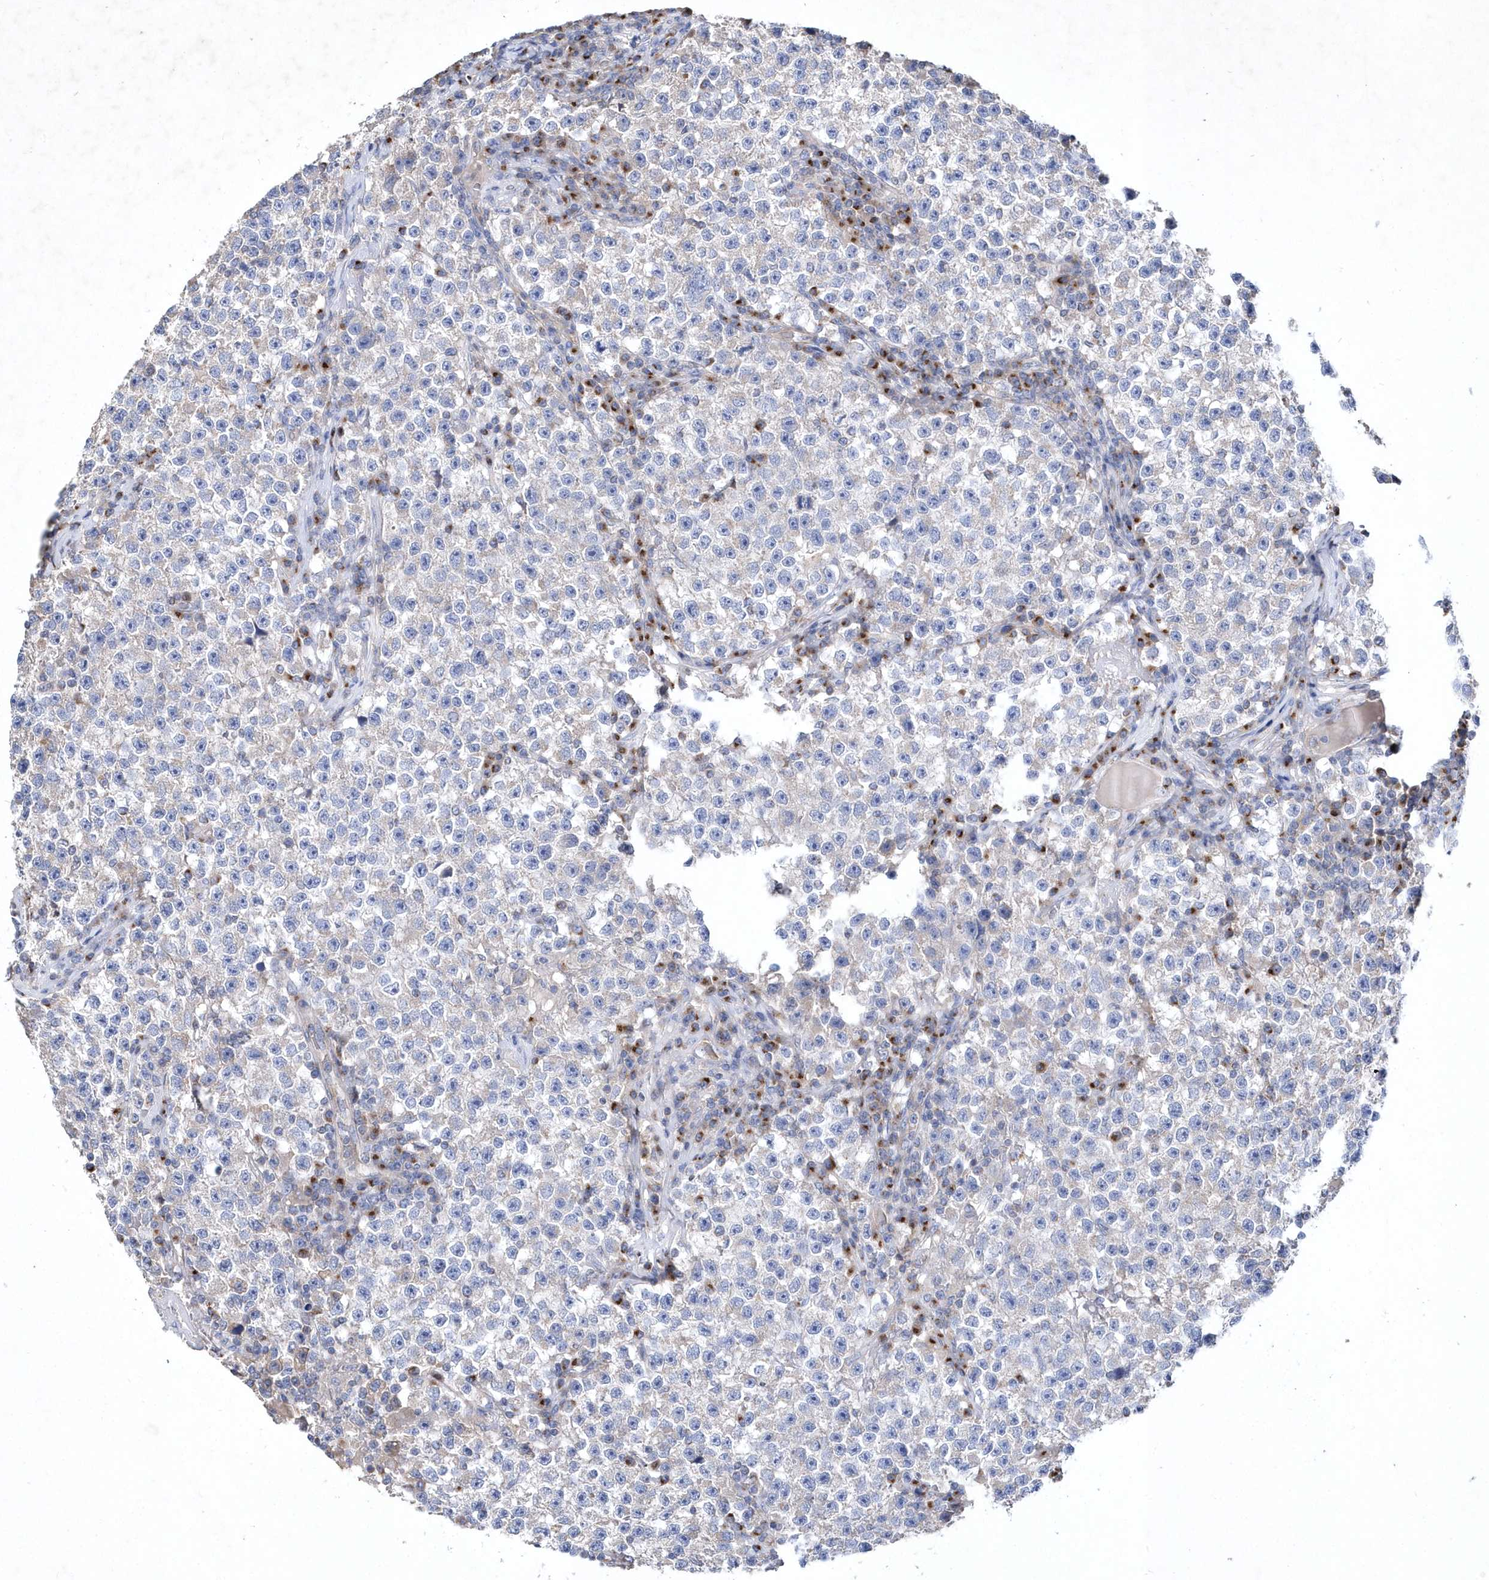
{"staining": {"intensity": "negative", "quantity": "none", "location": "none"}, "tissue": "testis cancer", "cell_type": "Tumor cells", "image_type": "cancer", "snomed": [{"axis": "morphology", "description": "Seminoma, NOS"}, {"axis": "topography", "description": "Testis"}], "caption": "There is no significant positivity in tumor cells of testis cancer (seminoma).", "gene": "METTL8", "patient": {"sex": "male", "age": 22}}